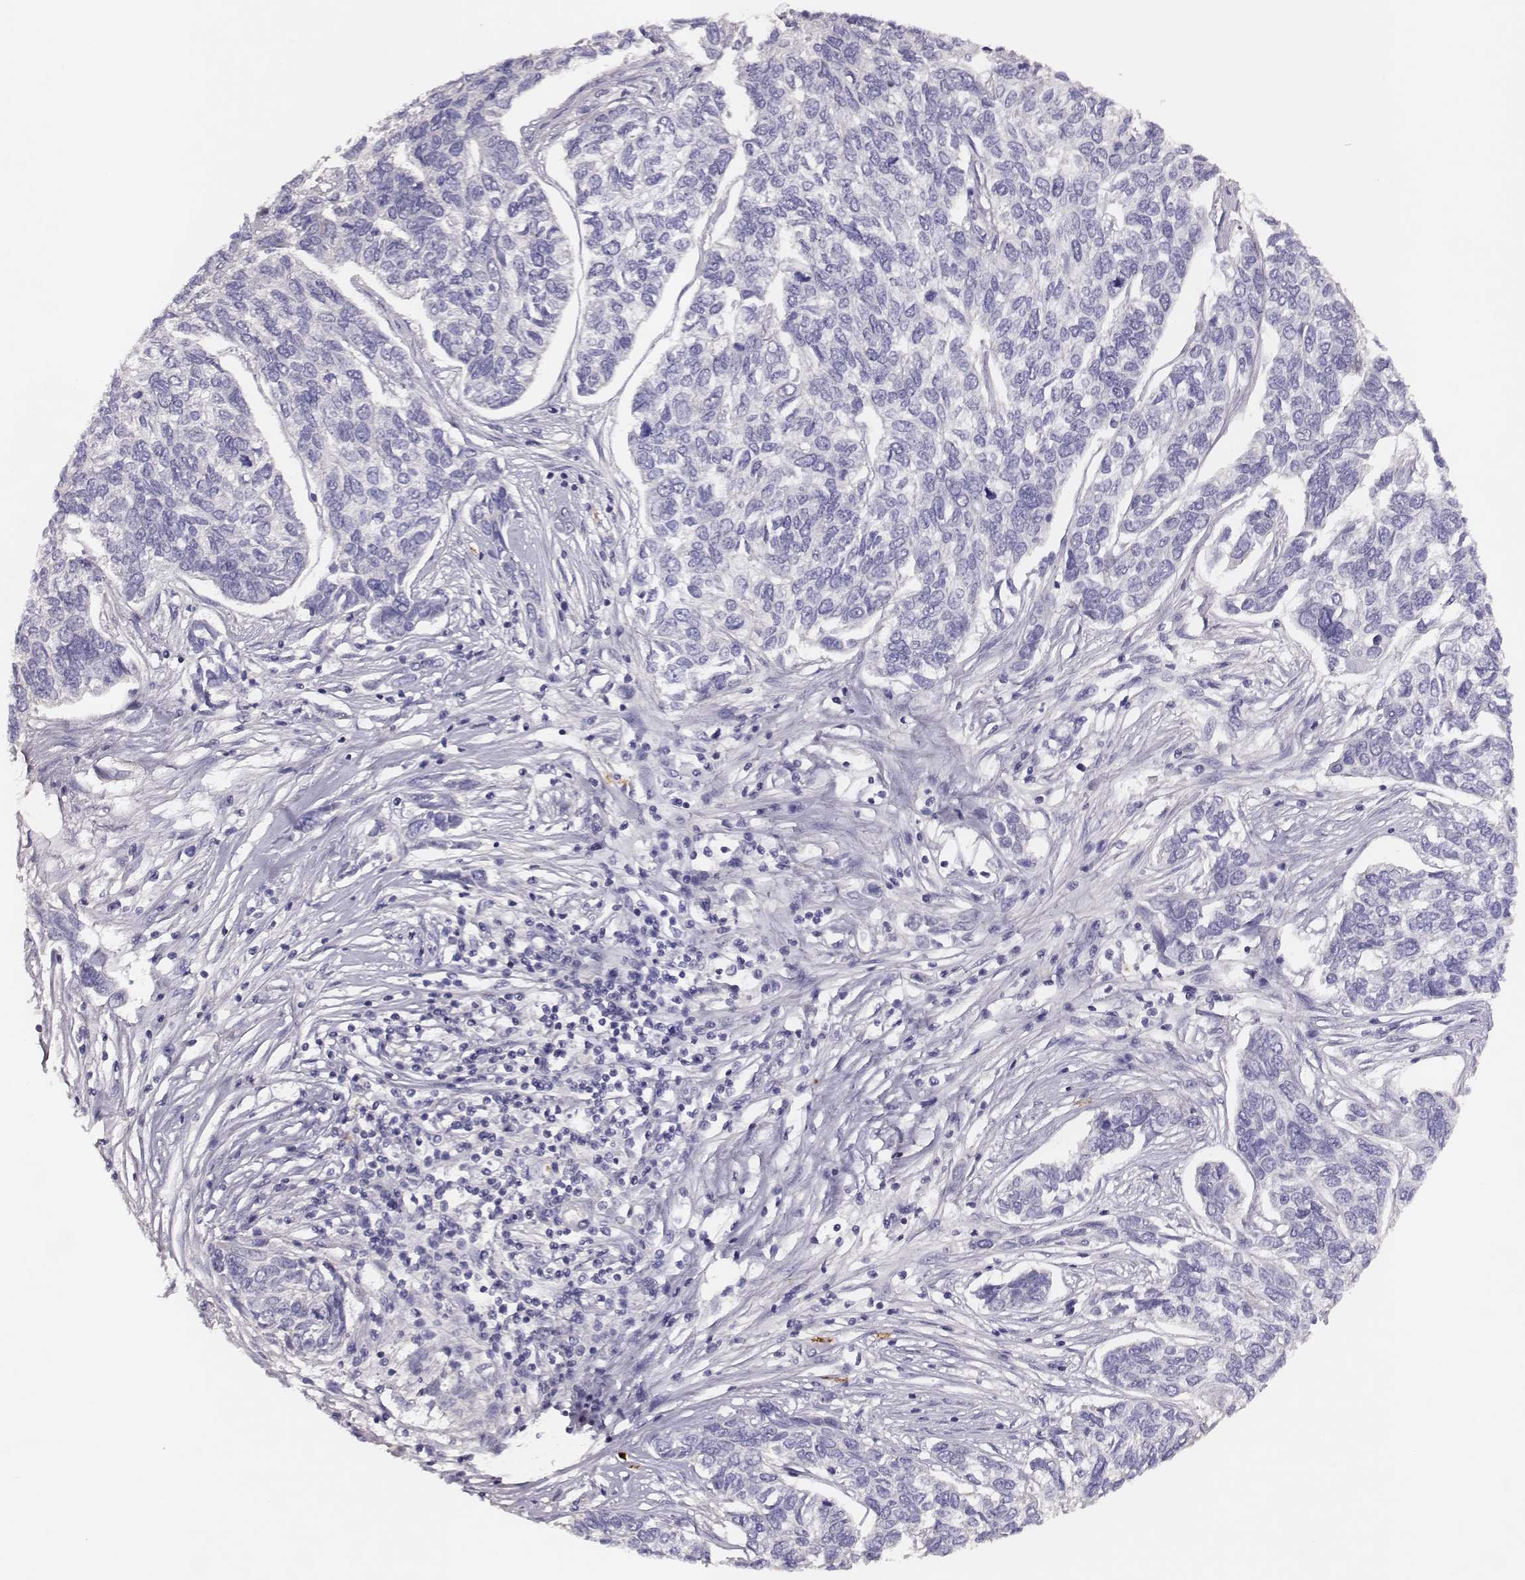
{"staining": {"intensity": "negative", "quantity": "none", "location": "none"}, "tissue": "skin cancer", "cell_type": "Tumor cells", "image_type": "cancer", "snomed": [{"axis": "morphology", "description": "Basal cell carcinoma"}, {"axis": "topography", "description": "Skin"}], "caption": "This is an immunohistochemistry (IHC) image of skin cancer (basal cell carcinoma). There is no positivity in tumor cells.", "gene": "P2RY10", "patient": {"sex": "female", "age": 65}}